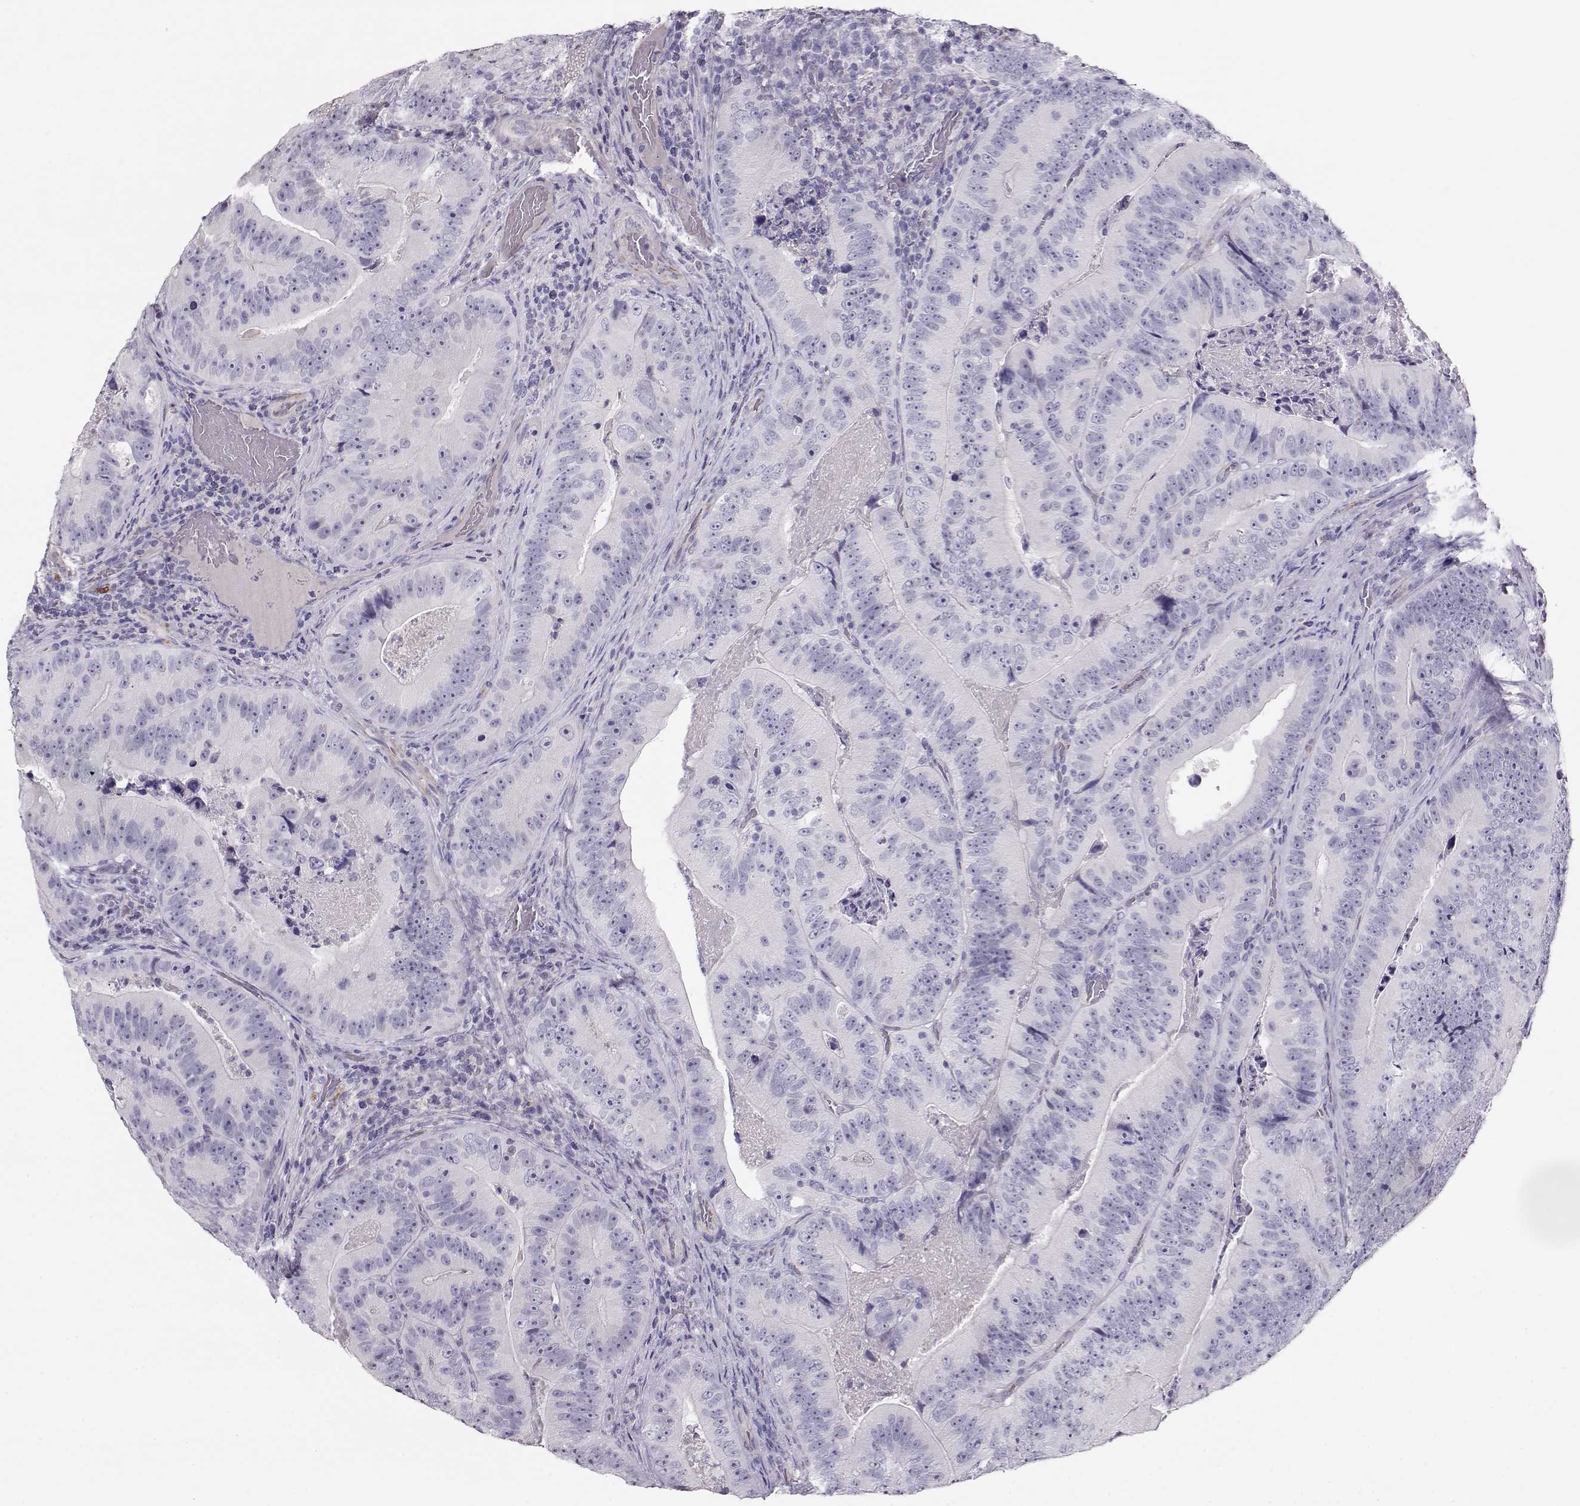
{"staining": {"intensity": "negative", "quantity": "none", "location": "none"}, "tissue": "colorectal cancer", "cell_type": "Tumor cells", "image_type": "cancer", "snomed": [{"axis": "morphology", "description": "Adenocarcinoma, NOS"}, {"axis": "topography", "description": "Colon"}], "caption": "Tumor cells are negative for protein expression in human colorectal adenocarcinoma.", "gene": "RBM44", "patient": {"sex": "female", "age": 86}}